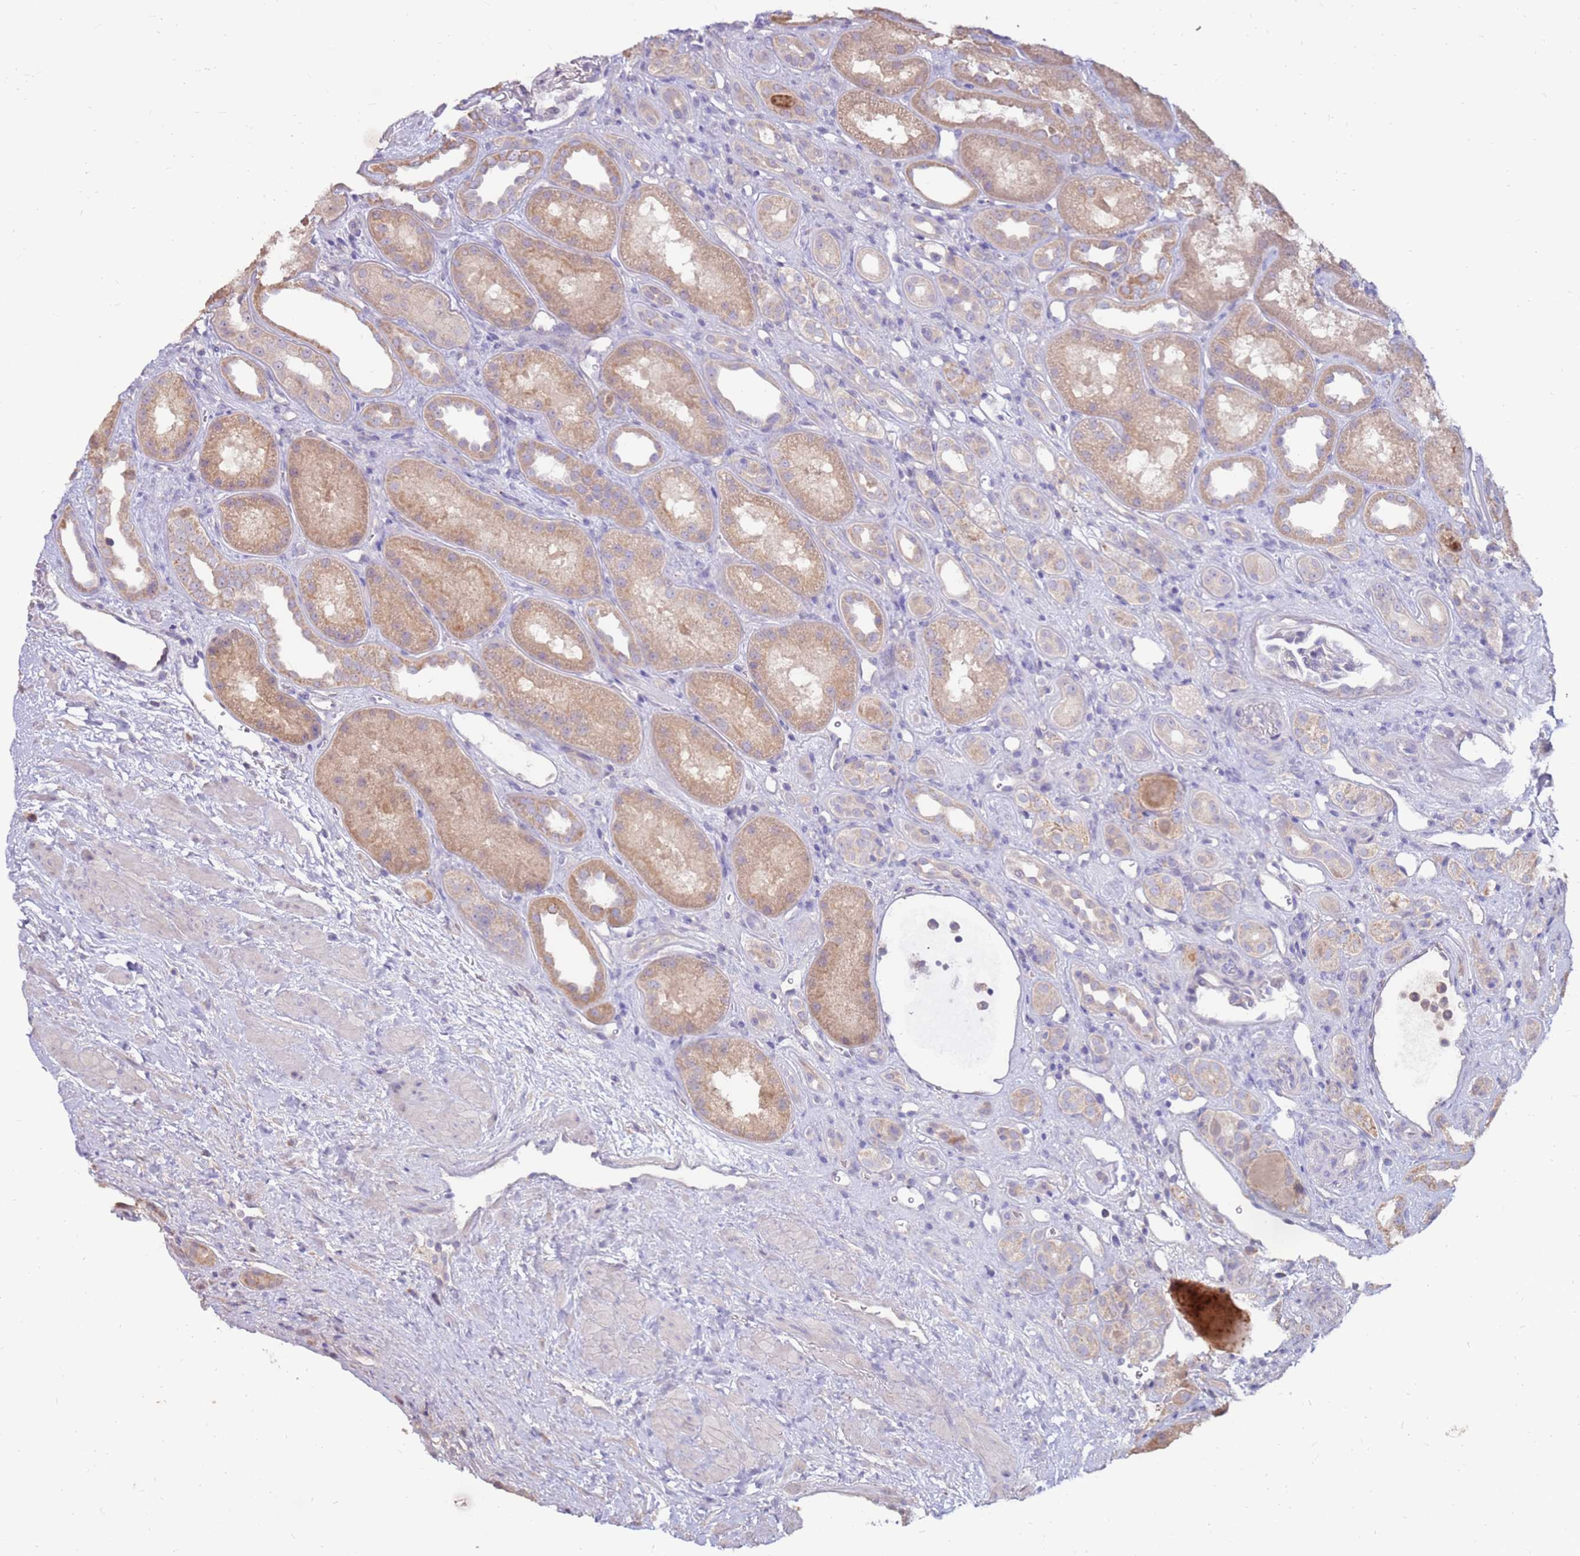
{"staining": {"intensity": "negative", "quantity": "none", "location": "none"}, "tissue": "kidney", "cell_type": "Cells in glomeruli", "image_type": "normal", "snomed": [{"axis": "morphology", "description": "Normal tissue, NOS"}, {"axis": "topography", "description": "Kidney"}], "caption": "IHC histopathology image of normal kidney: human kidney stained with DAB demonstrates no significant protein expression in cells in glomeruli.", "gene": "SLC44A4", "patient": {"sex": "male", "age": 61}}